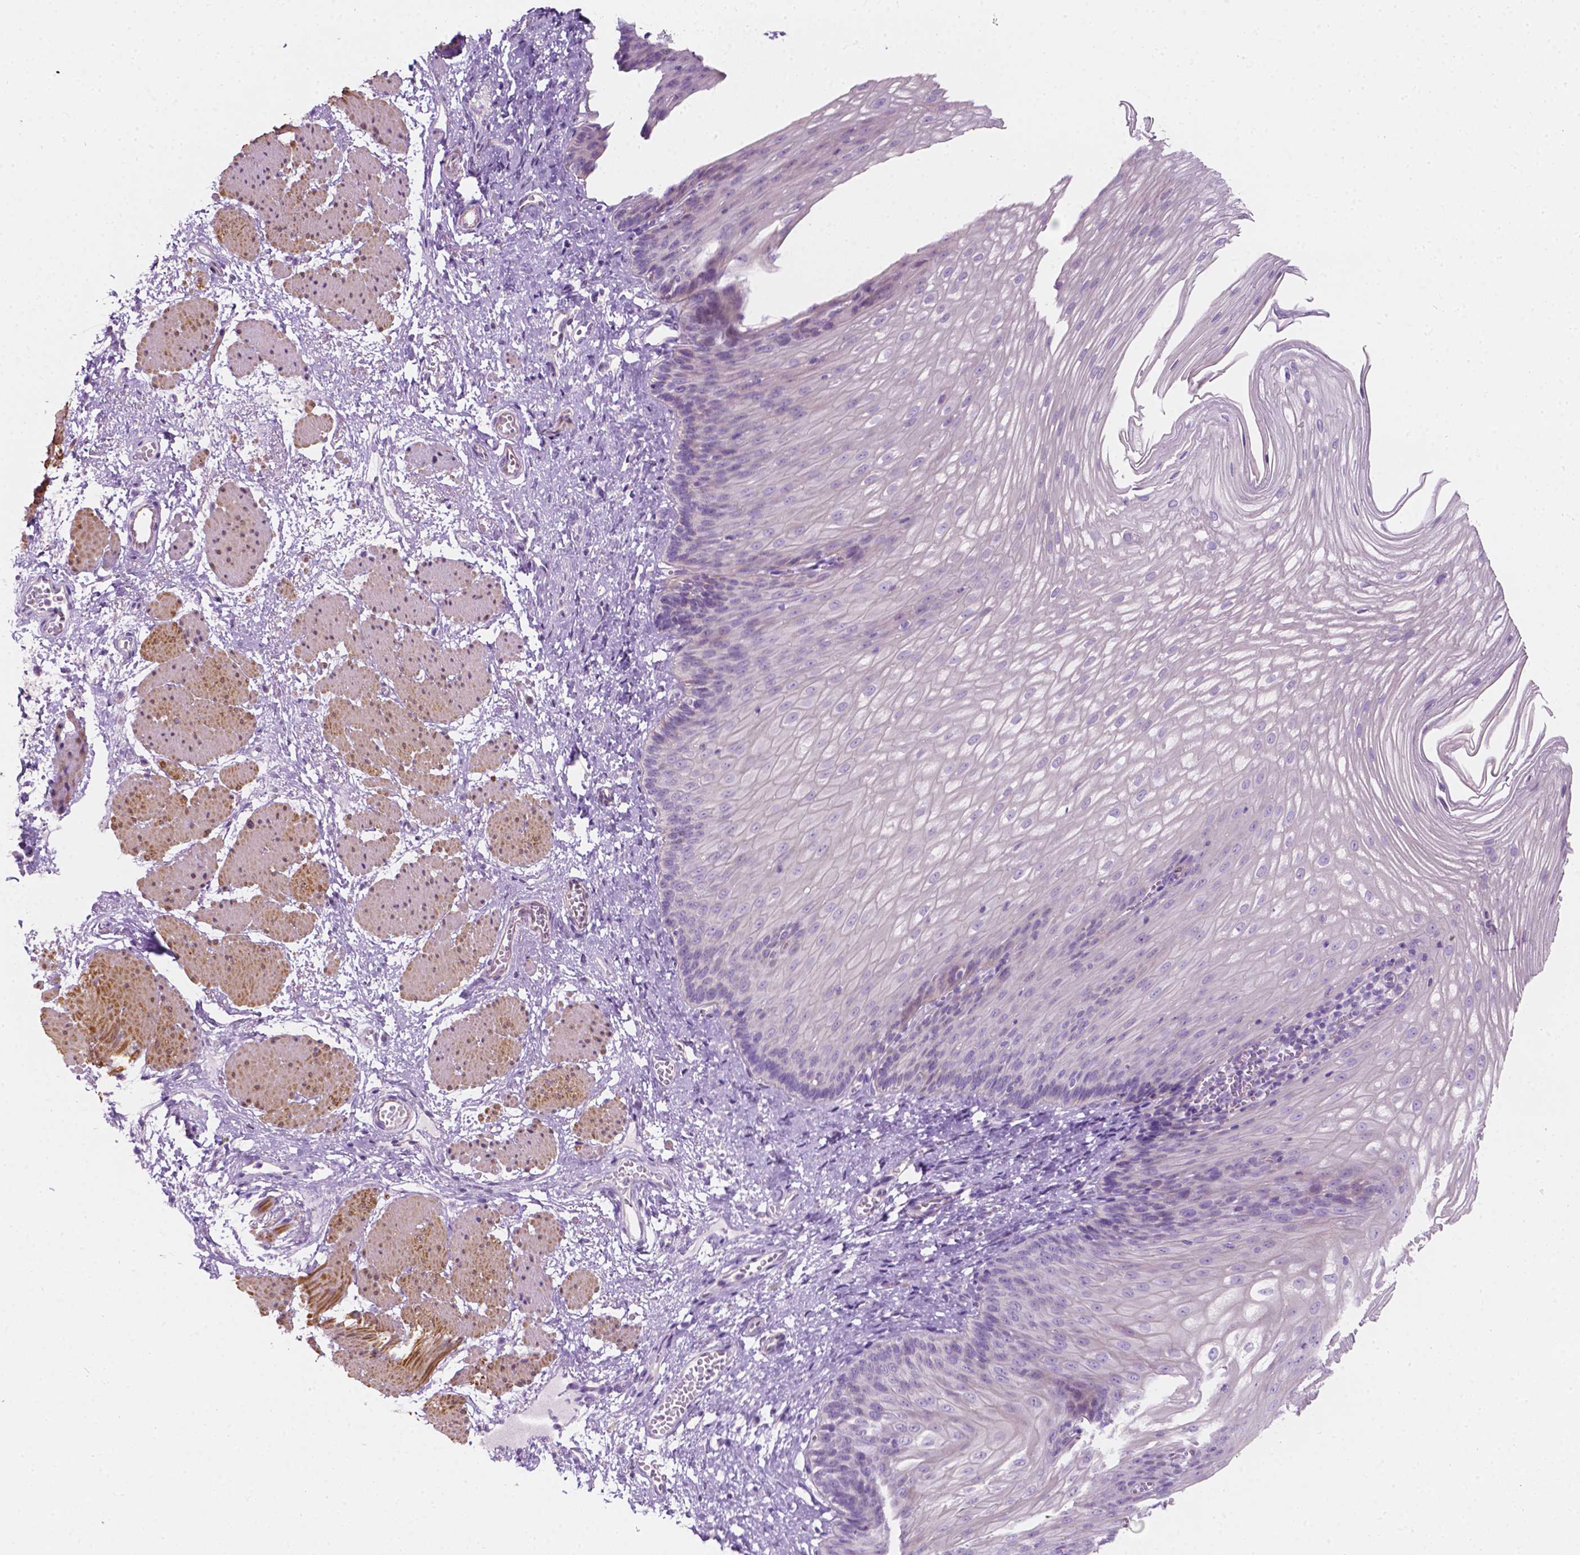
{"staining": {"intensity": "negative", "quantity": "none", "location": "none"}, "tissue": "esophagus", "cell_type": "Squamous epithelial cells", "image_type": "normal", "snomed": [{"axis": "morphology", "description": "Normal tissue, NOS"}, {"axis": "topography", "description": "Esophagus"}], "caption": "An immunohistochemistry (IHC) image of normal esophagus is shown. There is no staining in squamous epithelial cells of esophagus.", "gene": "NOS1AP", "patient": {"sex": "male", "age": 62}}